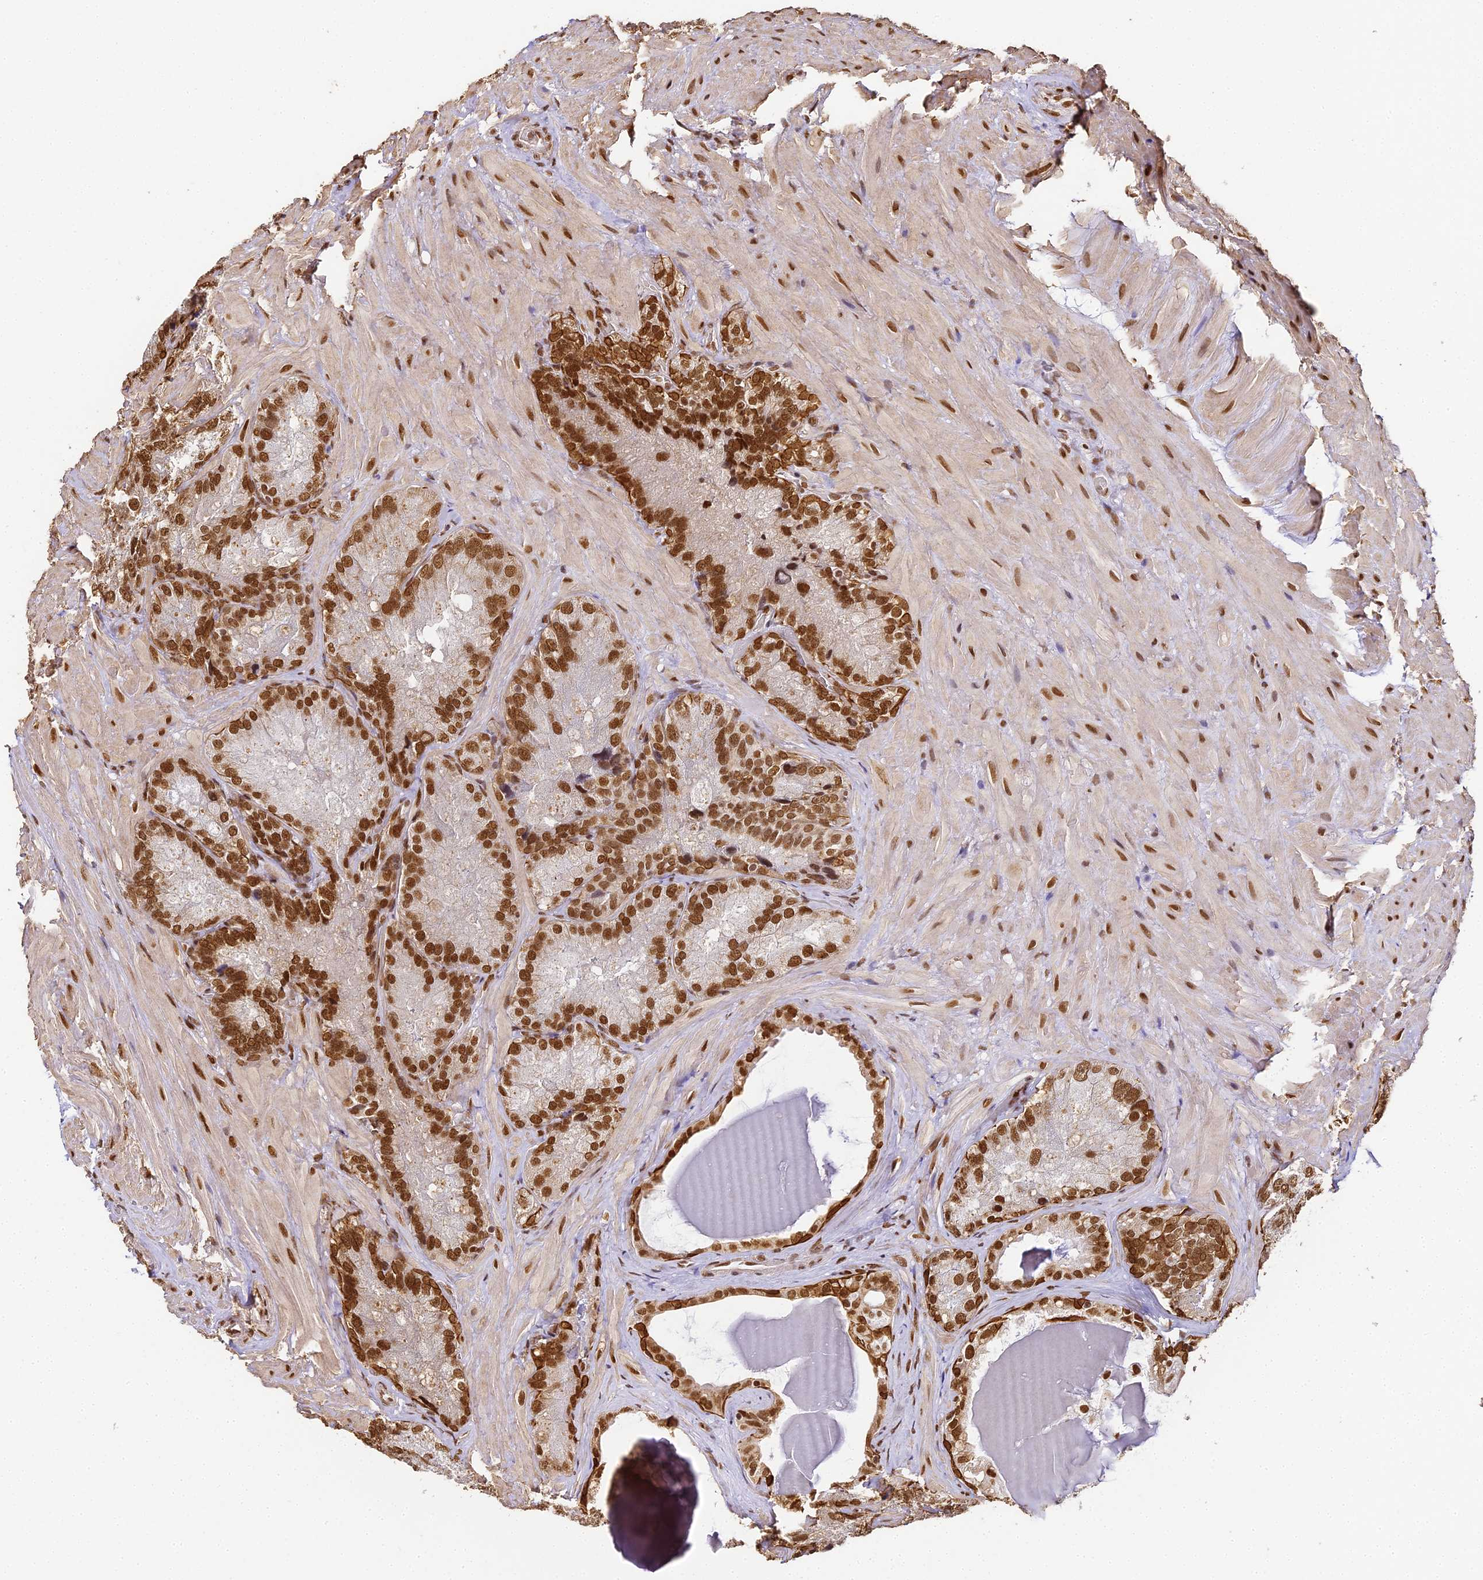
{"staining": {"intensity": "strong", "quantity": ">75%", "location": "nuclear"}, "tissue": "seminal vesicle", "cell_type": "Glandular cells", "image_type": "normal", "snomed": [{"axis": "morphology", "description": "Normal tissue, NOS"}, {"axis": "topography", "description": "Seminal veicle"}], "caption": "Immunohistochemical staining of normal human seminal vesicle exhibits >75% levels of strong nuclear protein positivity in approximately >75% of glandular cells.", "gene": "HNRNPA1", "patient": {"sex": "male", "age": 62}}